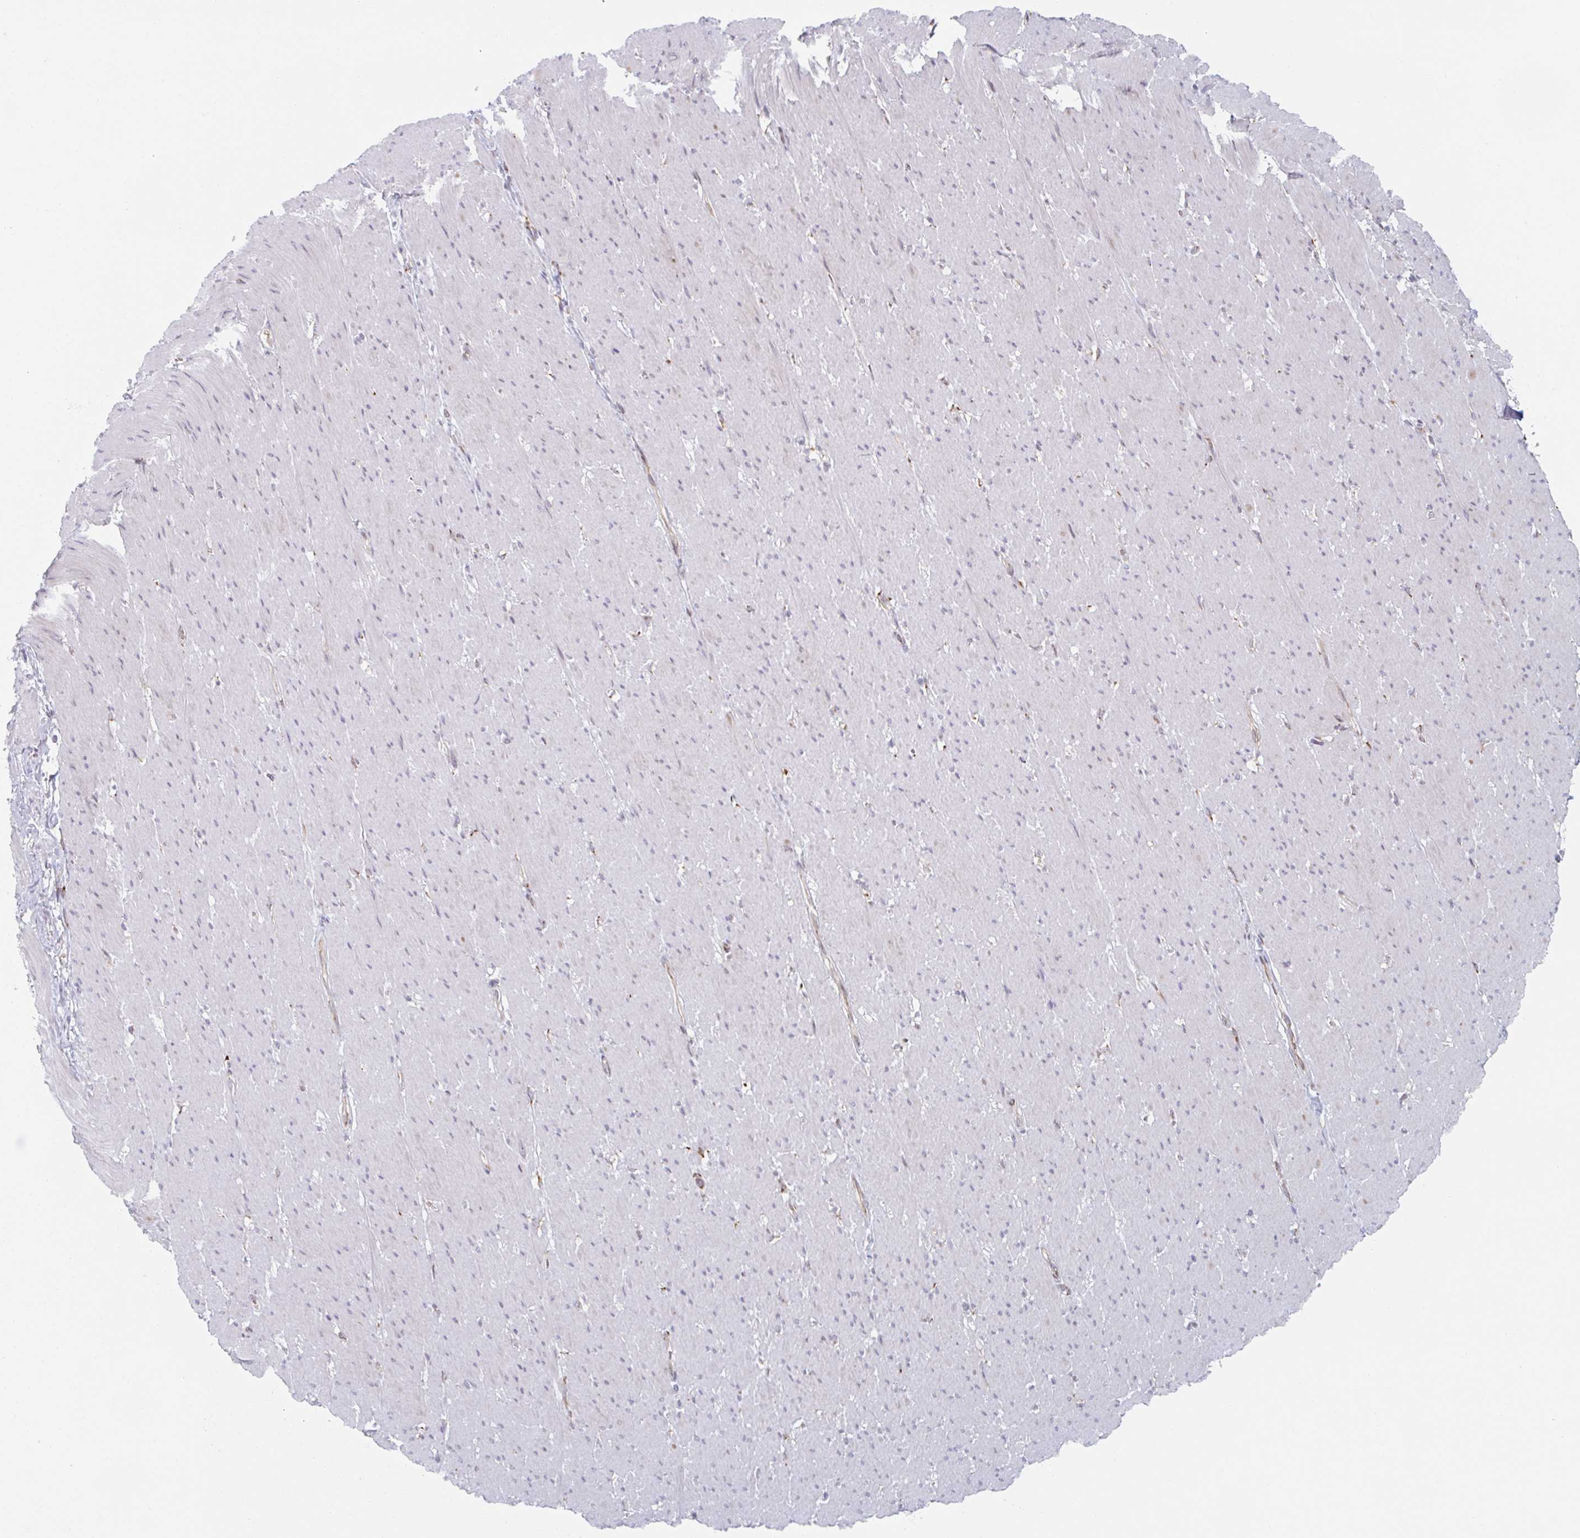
{"staining": {"intensity": "weak", "quantity": "<25%", "location": "cytoplasmic/membranous"}, "tissue": "smooth muscle", "cell_type": "Smooth muscle cells", "image_type": "normal", "snomed": [{"axis": "morphology", "description": "Normal tissue, NOS"}, {"axis": "topography", "description": "Smooth muscle"}, {"axis": "topography", "description": "Rectum"}], "caption": "High power microscopy photomicrograph of an IHC histopathology image of unremarkable smooth muscle, revealing no significant positivity in smooth muscle cells. (DAB (3,3'-diaminobenzidine) immunohistochemistry (IHC) with hematoxylin counter stain).", "gene": "TRAPPC10", "patient": {"sex": "male", "age": 53}}